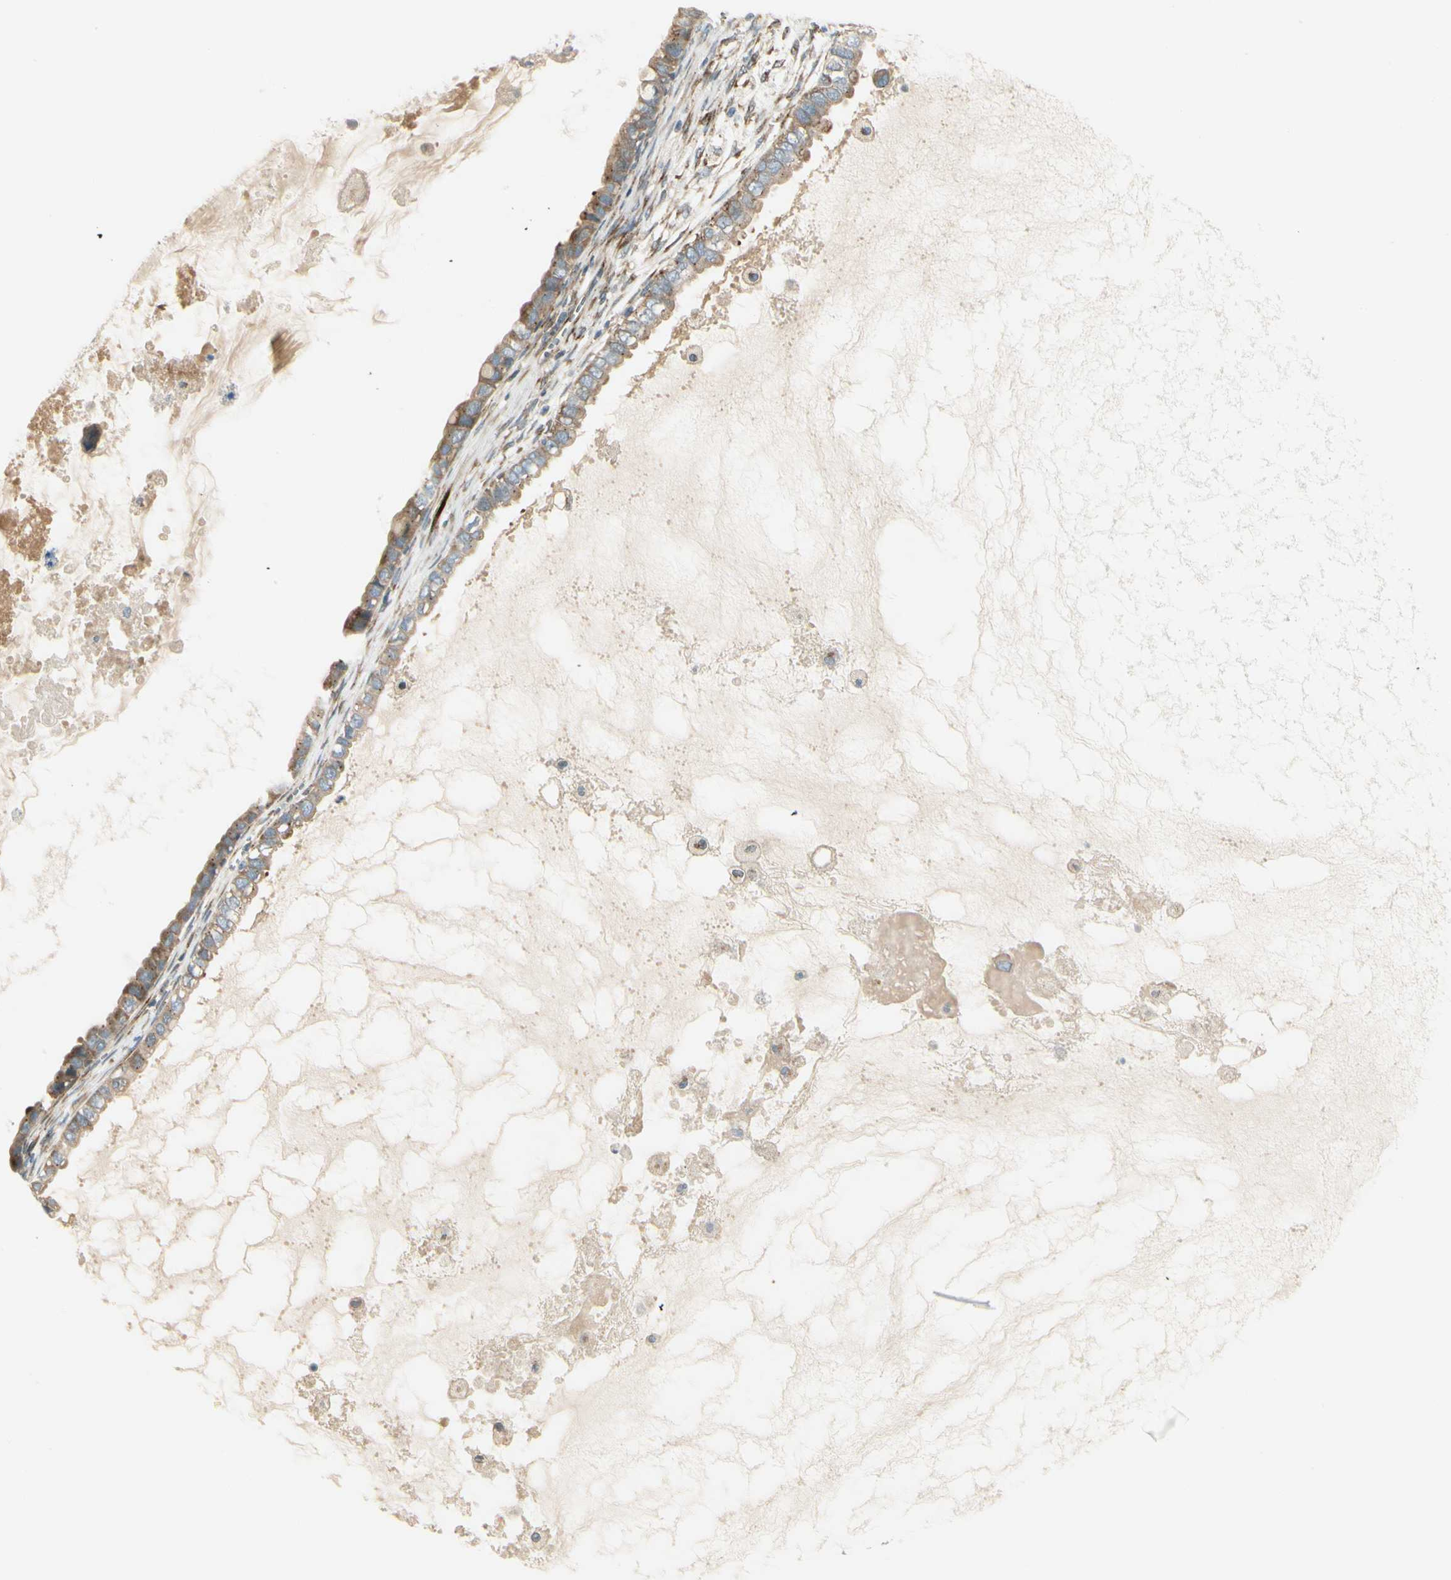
{"staining": {"intensity": "moderate", "quantity": ">75%", "location": "cytoplasmic/membranous"}, "tissue": "ovarian cancer", "cell_type": "Tumor cells", "image_type": "cancer", "snomed": [{"axis": "morphology", "description": "Cystadenocarcinoma, mucinous, NOS"}, {"axis": "topography", "description": "Ovary"}], "caption": "Immunohistochemistry (IHC) staining of ovarian cancer, which demonstrates medium levels of moderate cytoplasmic/membranous positivity in about >75% of tumor cells indicating moderate cytoplasmic/membranous protein positivity. The staining was performed using DAB (3,3'-diaminobenzidine) (brown) for protein detection and nuclei were counterstained in hematoxylin (blue).", "gene": "MANSC1", "patient": {"sex": "female", "age": 80}}